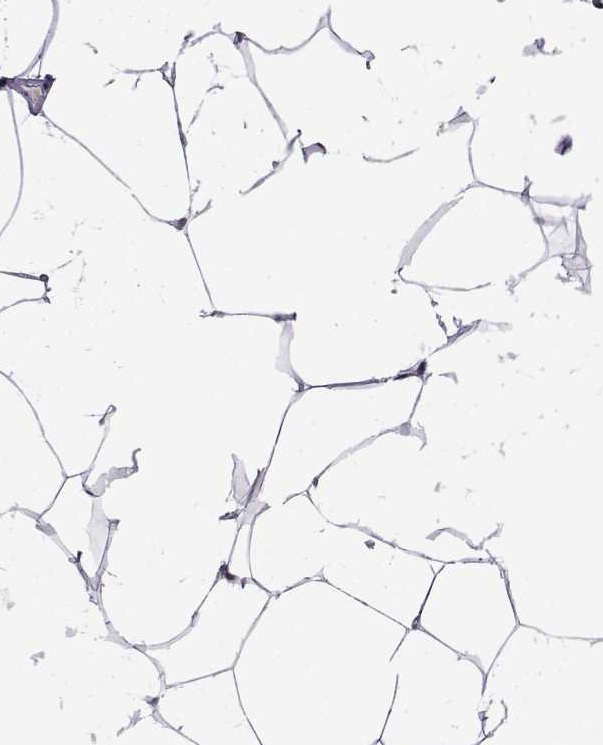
{"staining": {"intensity": "negative", "quantity": "none", "location": "none"}, "tissue": "breast", "cell_type": "Adipocytes", "image_type": "normal", "snomed": [{"axis": "morphology", "description": "Normal tissue, NOS"}, {"axis": "topography", "description": "Breast"}], "caption": "Unremarkable breast was stained to show a protein in brown. There is no significant staining in adipocytes. The staining is performed using DAB (3,3'-diaminobenzidine) brown chromogen with nuclei counter-stained in using hematoxylin.", "gene": "LRFN2", "patient": {"sex": "female", "age": 32}}